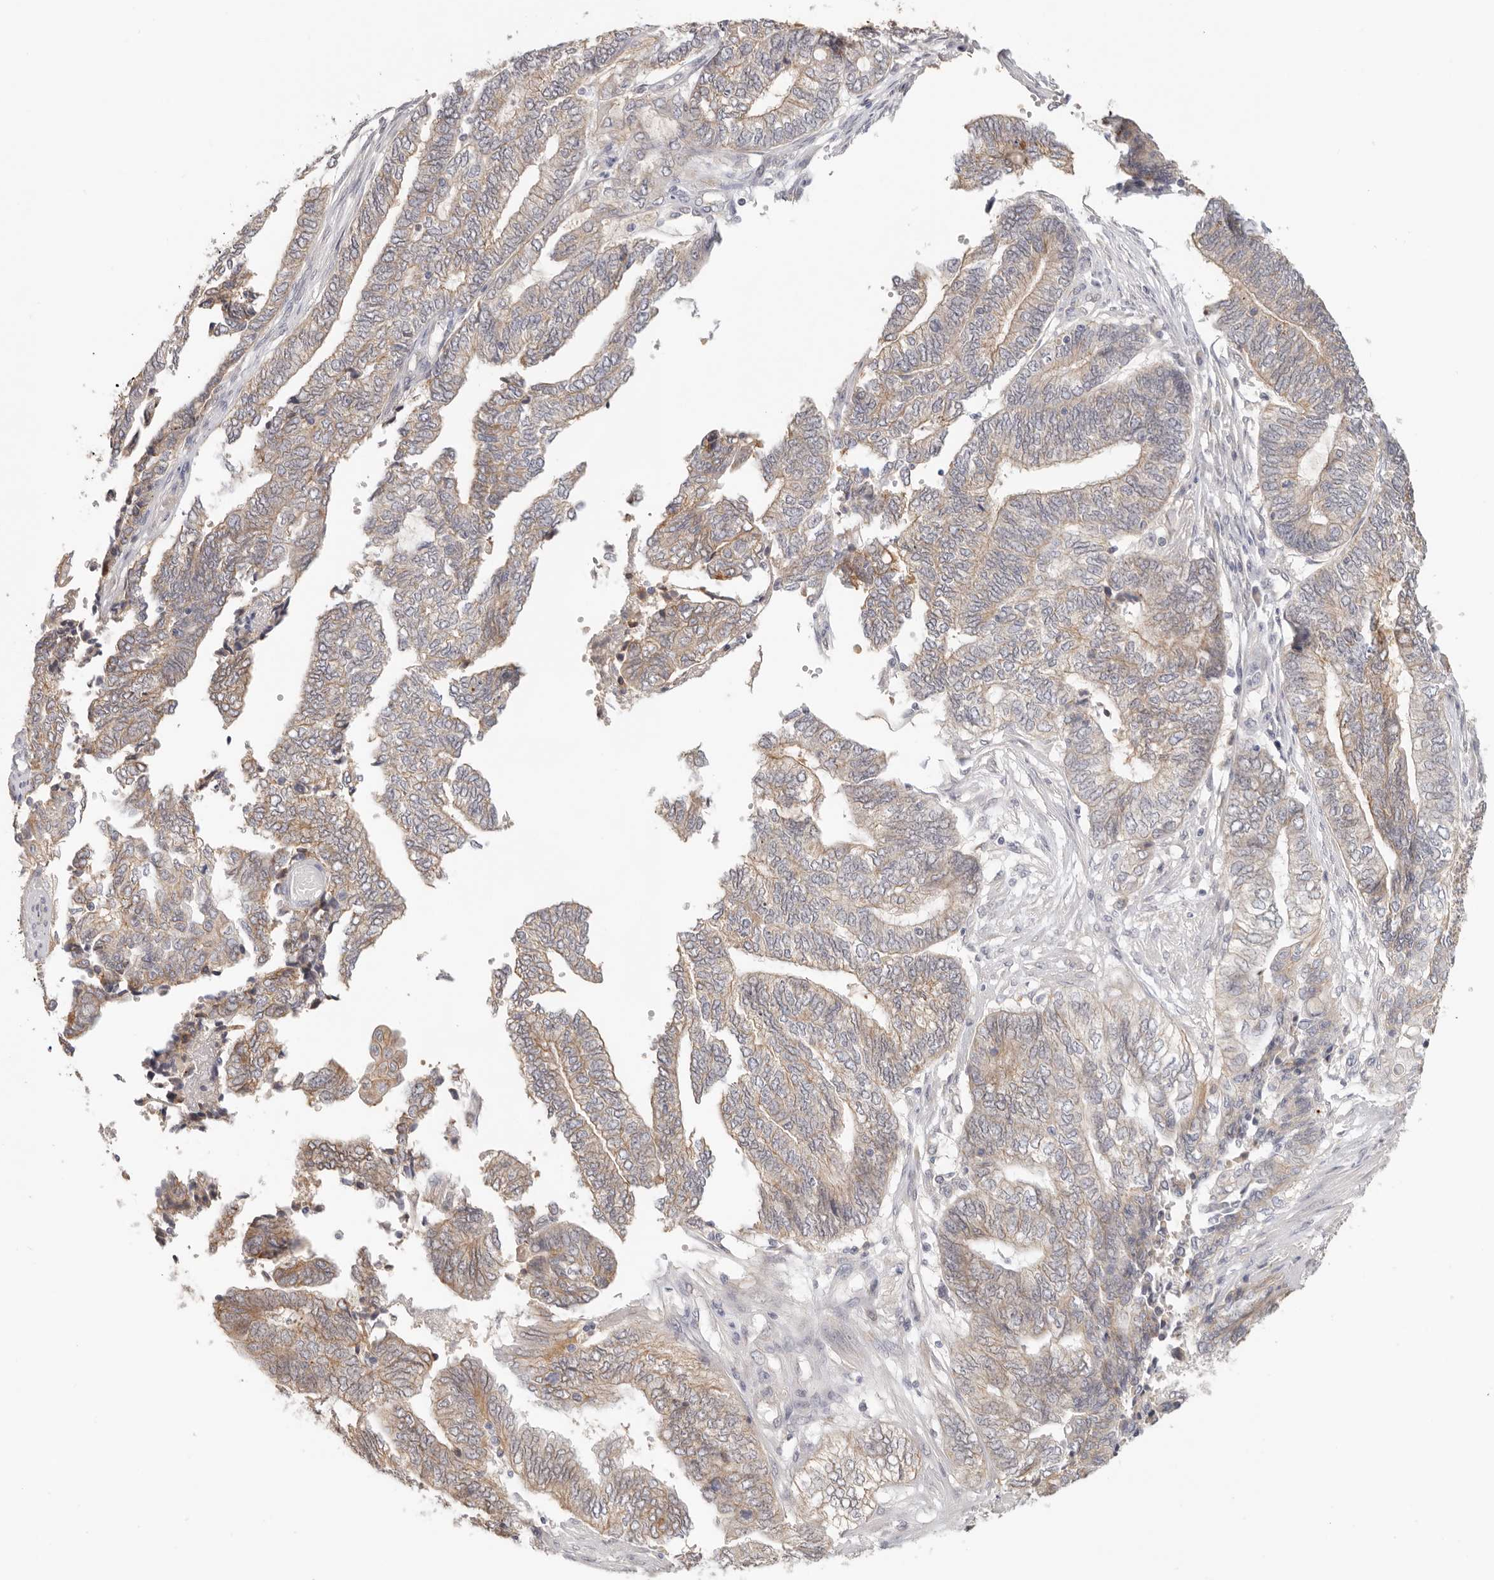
{"staining": {"intensity": "moderate", "quantity": "25%-75%", "location": "cytoplasmic/membranous"}, "tissue": "endometrial cancer", "cell_type": "Tumor cells", "image_type": "cancer", "snomed": [{"axis": "morphology", "description": "Adenocarcinoma, NOS"}, {"axis": "topography", "description": "Uterus"}, {"axis": "topography", "description": "Endometrium"}], "caption": "Human adenocarcinoma (endometrial) stained with a protein marker reveals moderate staining in tumor cells.", "gene": "ANXA9", "patient": {"sex": "female", "age": 70}}